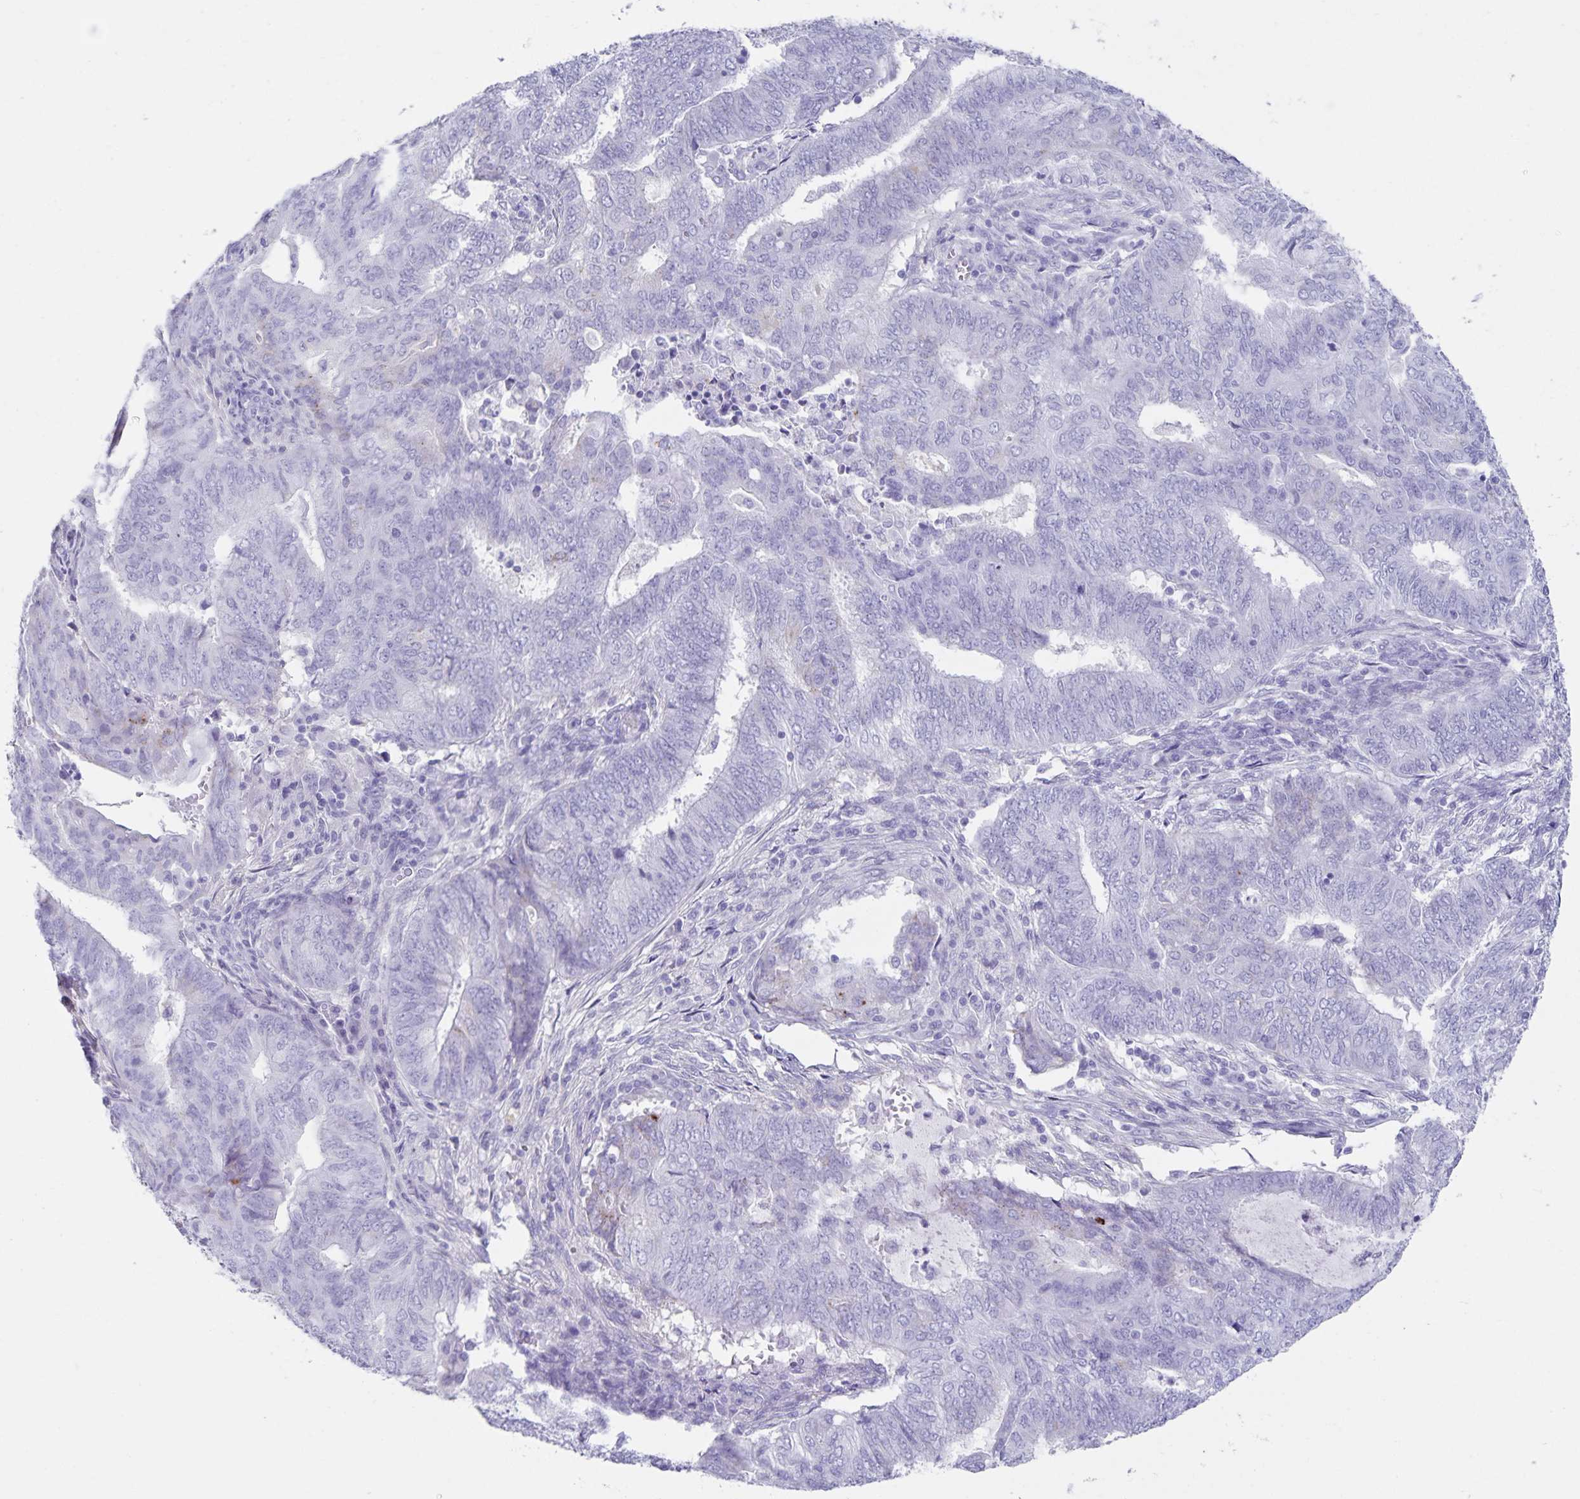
{"staining": {"intensity": "negative", "quantity": "none", "location": "none"}, "tissue": "endometrial cancer", "cell_type": "Tumor cells", "image_type": "cancer", "snomed": [{"axis": "morphology", "description": "Adenocarcinoma, NOS"}, {"axis": "topography", "description": "Endometrium"}], "caption": "Human endometrial adenocarcinoma stained for a protein using immunohistochemistry shows no expression in tumor cells.", "gene": "C11orf42", "patient": {"sex": "female", "age": 62}}